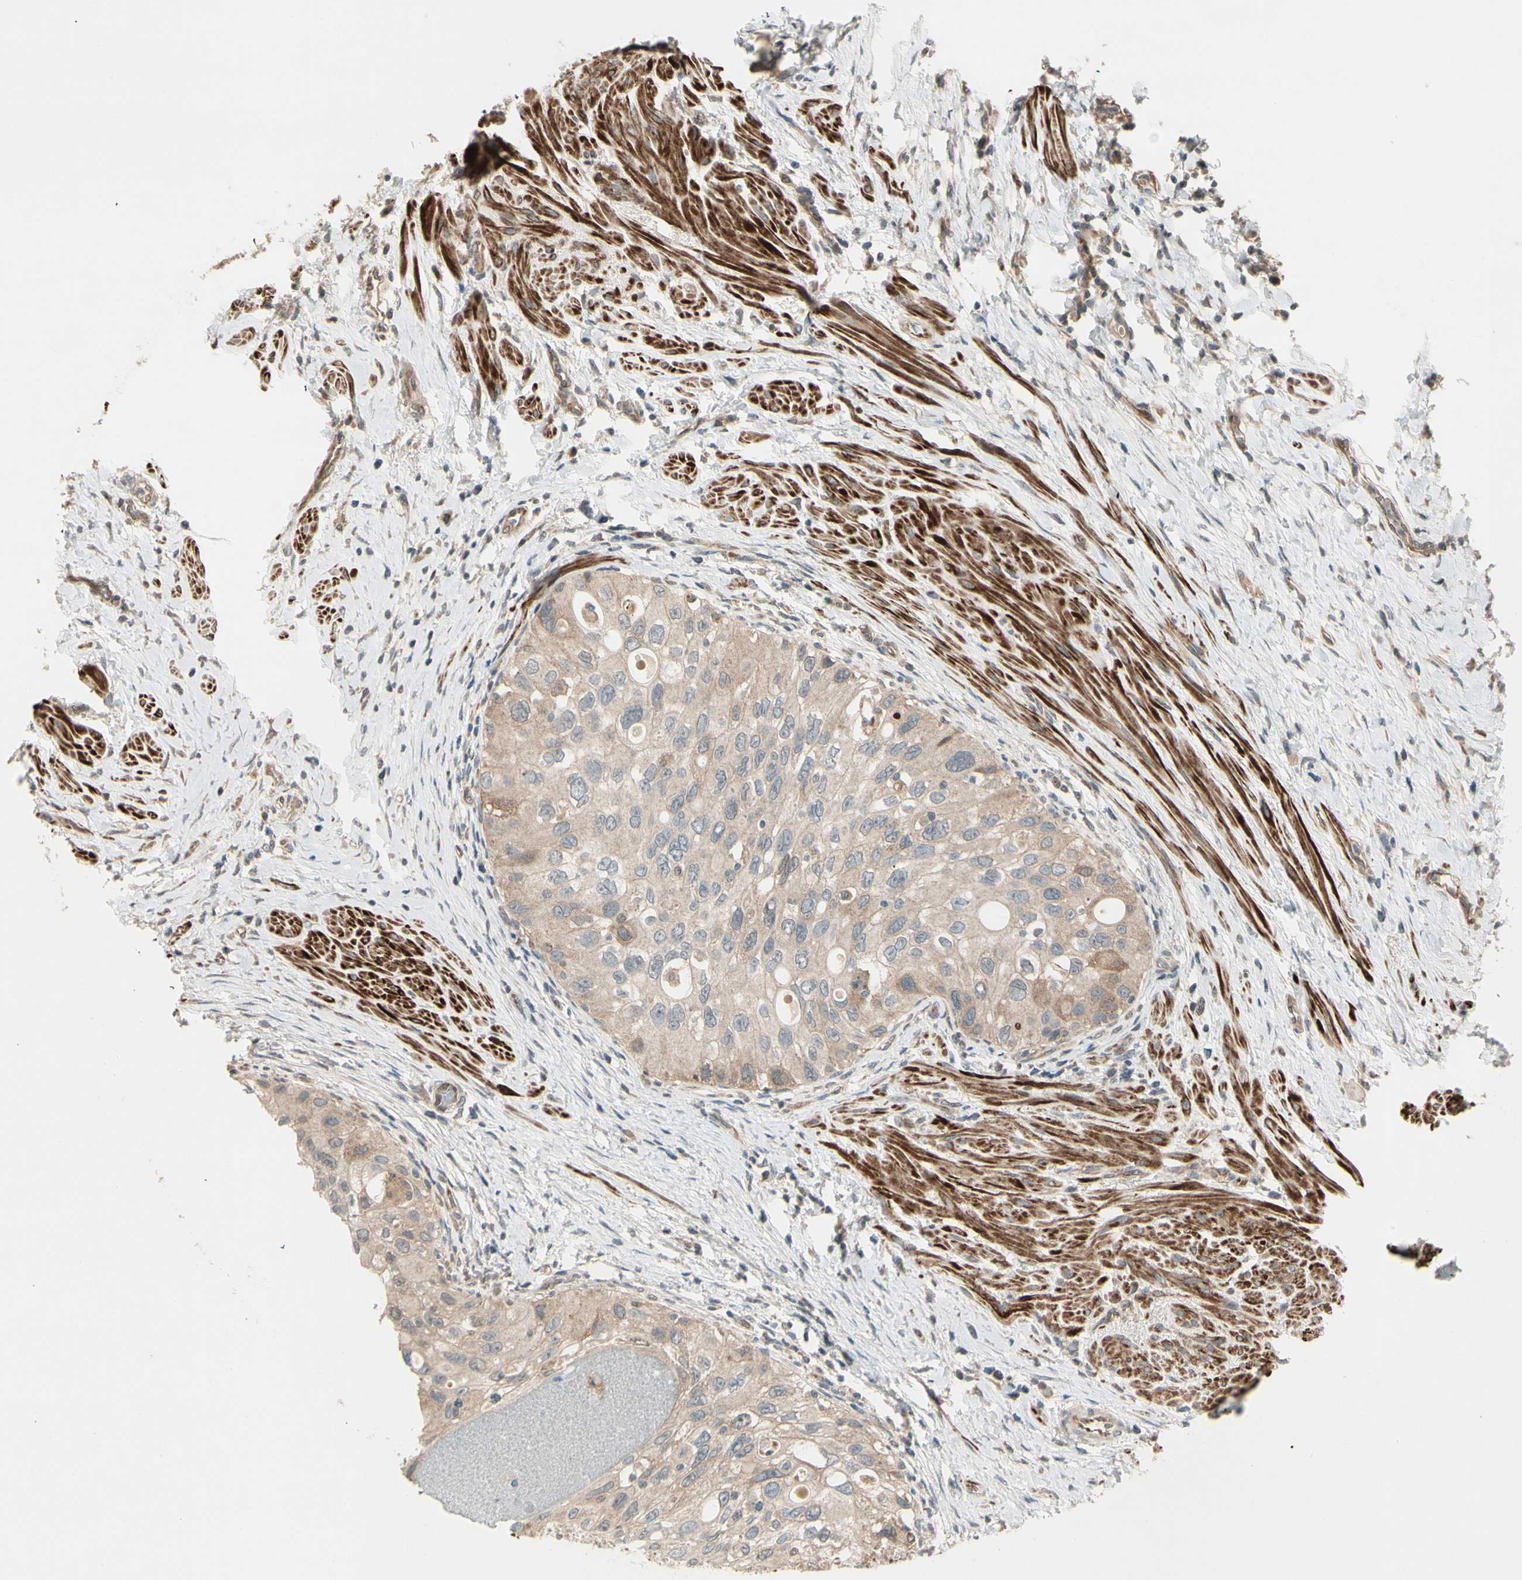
{"staining": {"intensity": "weak", "quantity": ">75%", "location": "cytoplasmic/membranous"}, "tissue": "urothelial cancer", "cell_type": "Tumor cells", "image_type": "cancer", "snomed": [{"axis": "morphology", "description": "Urothelial carcinoma, High grade"}, {"axis": "topography", "description": "Urinary bladder"}], "caption": "Protein positivity by immunohistochemistry shows weak cytoplasmic/membranous expression in approximately >75% of tumor cells in urothelial cancer. The staining is performed using DAB (3,3'-diaminobenzidine) brown chromogen to label protein expression. The nuclei are counter-stained blue using hematoxylin.", "gene": "SVBP", "patient": {"sex": "female", "age": 56}}